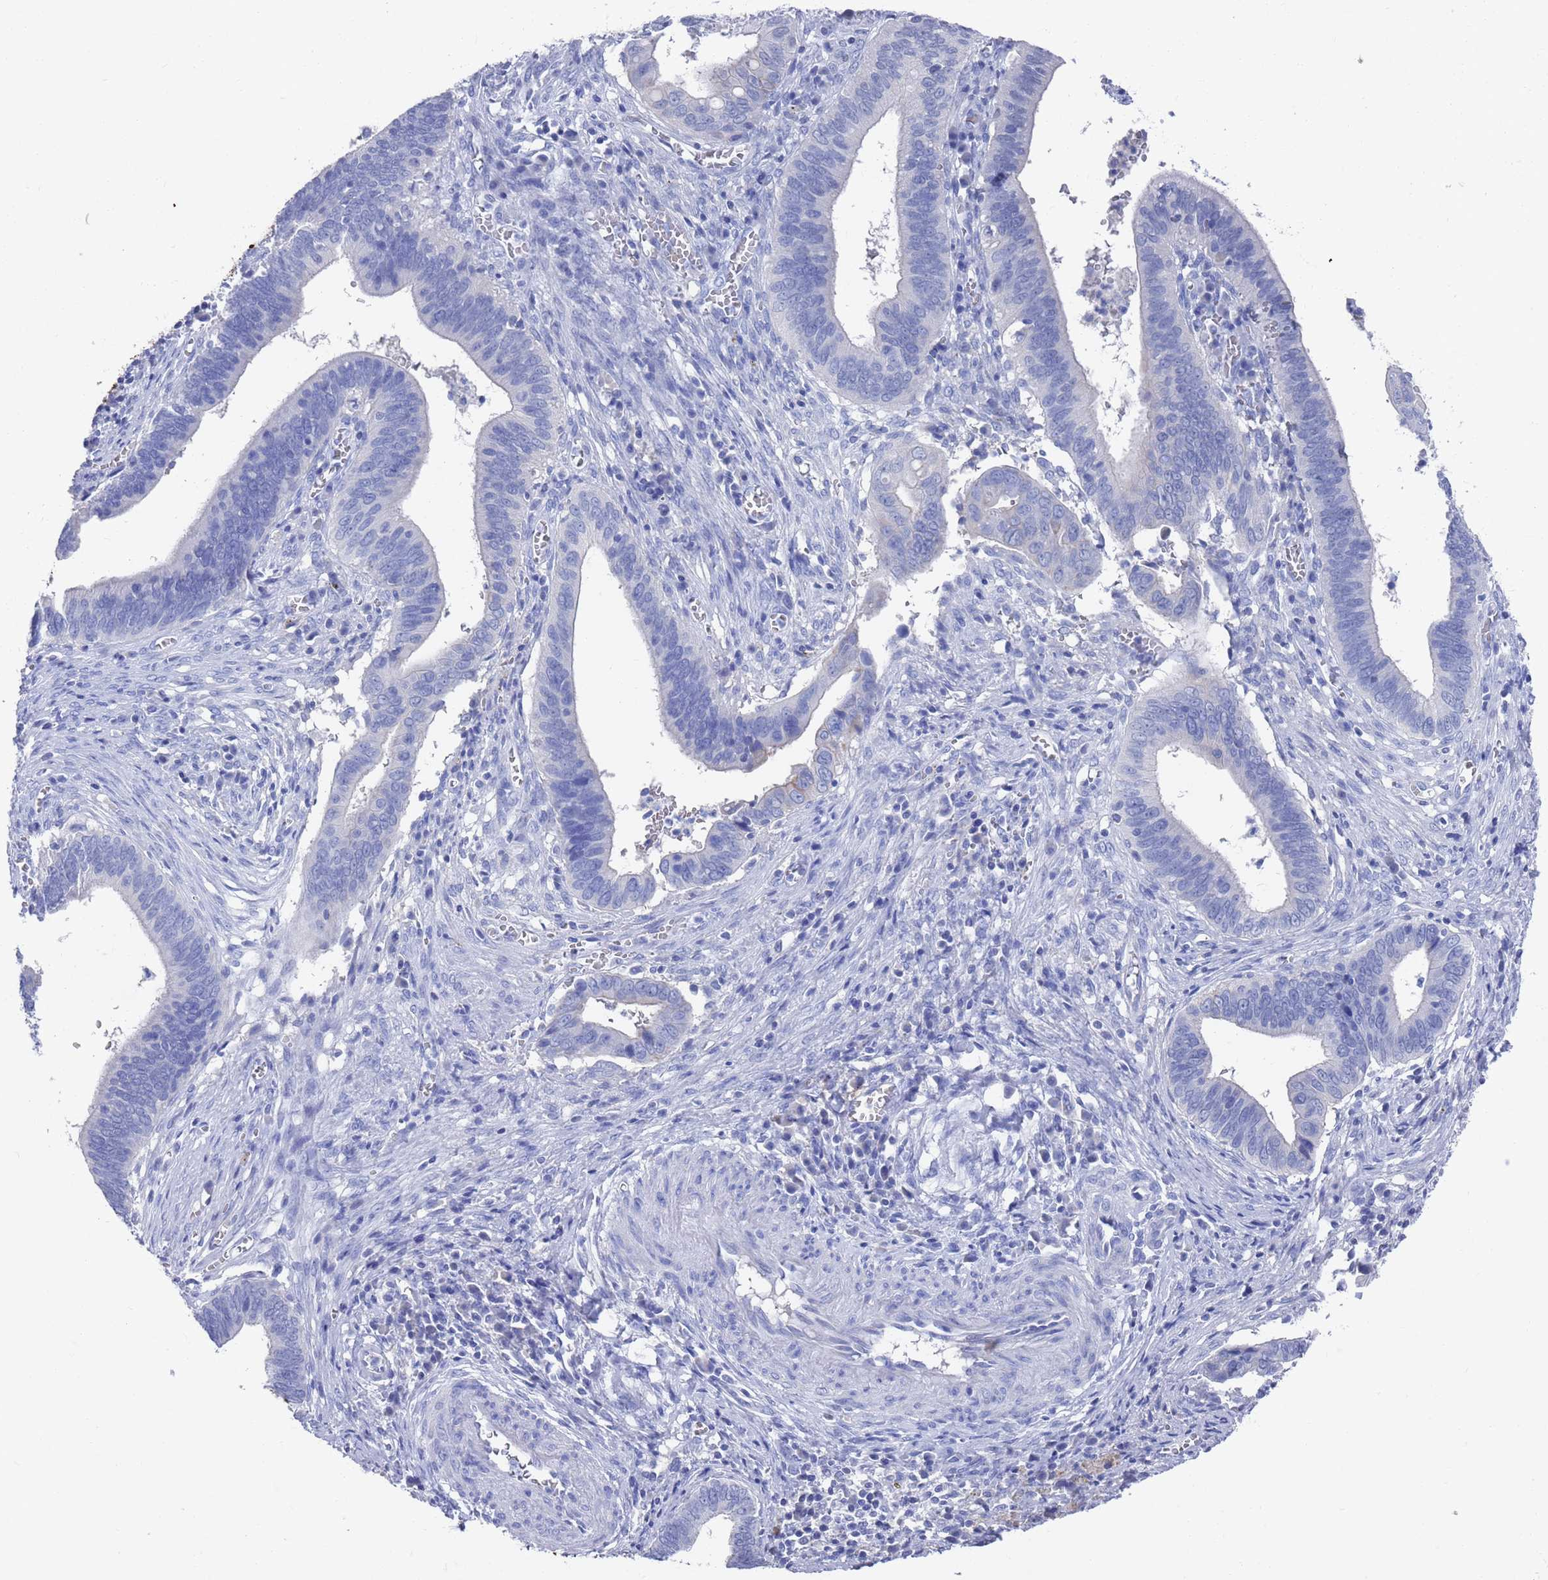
{"staining": {"intensity": "negative", "quantity": "none", "location": "none"}, "tissue": "cervical cancer", "cell_type": "Tumor cells", "image_type": "cancer", "snomed": [{"axis": "morphology", "description": "Adenocarcinoma, NOS"}, {"axis": "topography", "description": "Cervix"}], "caption": "Immunohistochemistry (IHC) histopathology image of human adenocarcinoma (cervical) stained for a protein (brown), which shows no expression in tumor cells. The staining is performed using DAB (3,3'-diaminobenzidine) brown chromogen with nuclei counter-stained in using hematoxylin.", "gene": "MTMR2", "patient": {"sex": "female", "age": 42}}